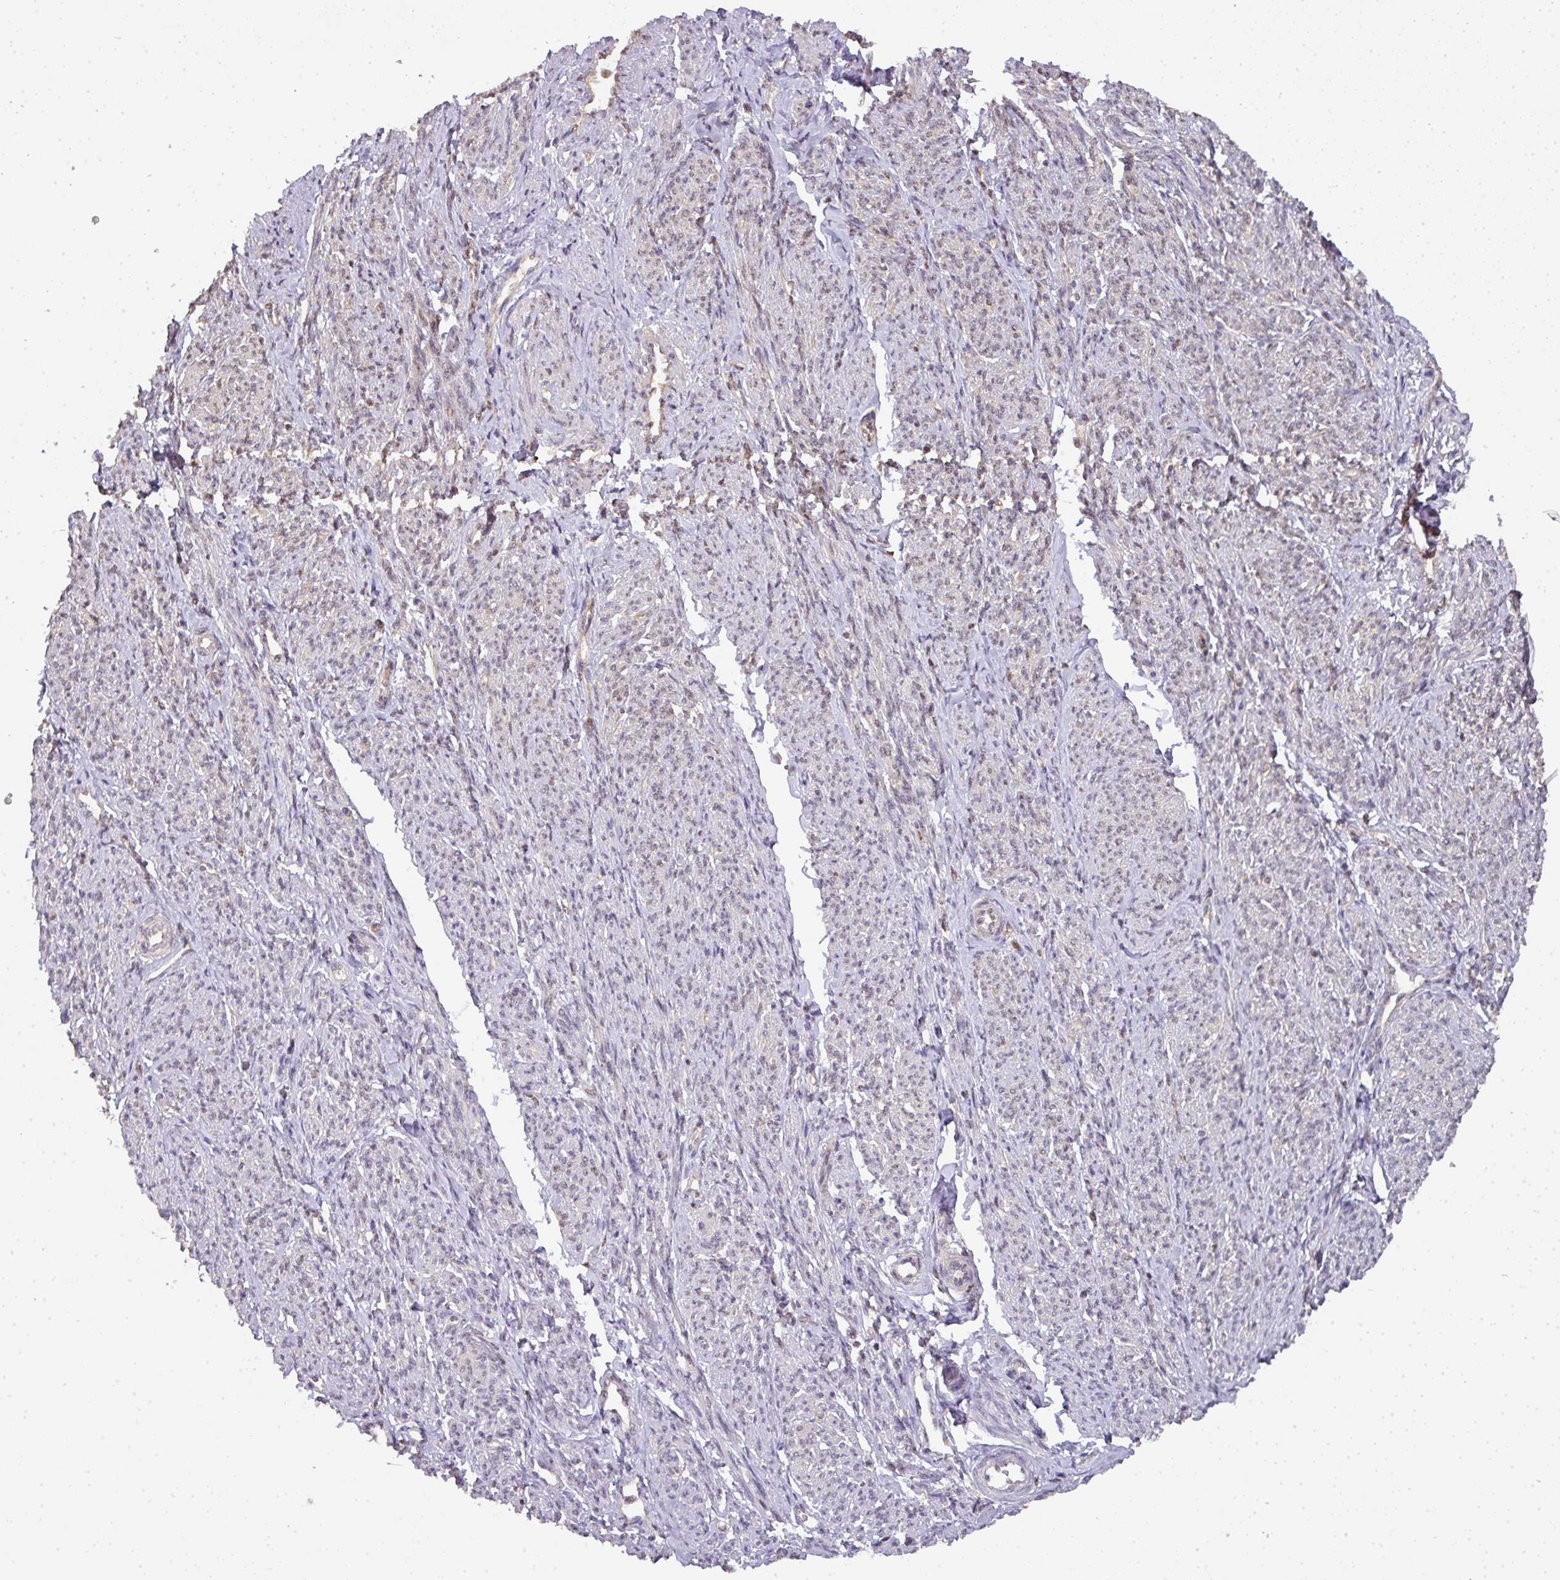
{"staining": {"intensity": "weak", "quantity": "25%-75%", "location": "nuclear"}, "tissue": "smooth muscle", "cell_type": "Smooth muscle cells", "image_type": "normal", "snomed": [{"axis": "morphology", "description": "Normal tissue, NOS"}, {"axis": "topography", "description": "Smooth muscle"}], "caption": "Unremarkable smooth muscle displays weak nuclear positivity in about 25%-75% of smooth muscle cells, visualized by immunohistochemistry.", "gene": "RANBP9", "patient": {"sex": "female", "age": 65}}